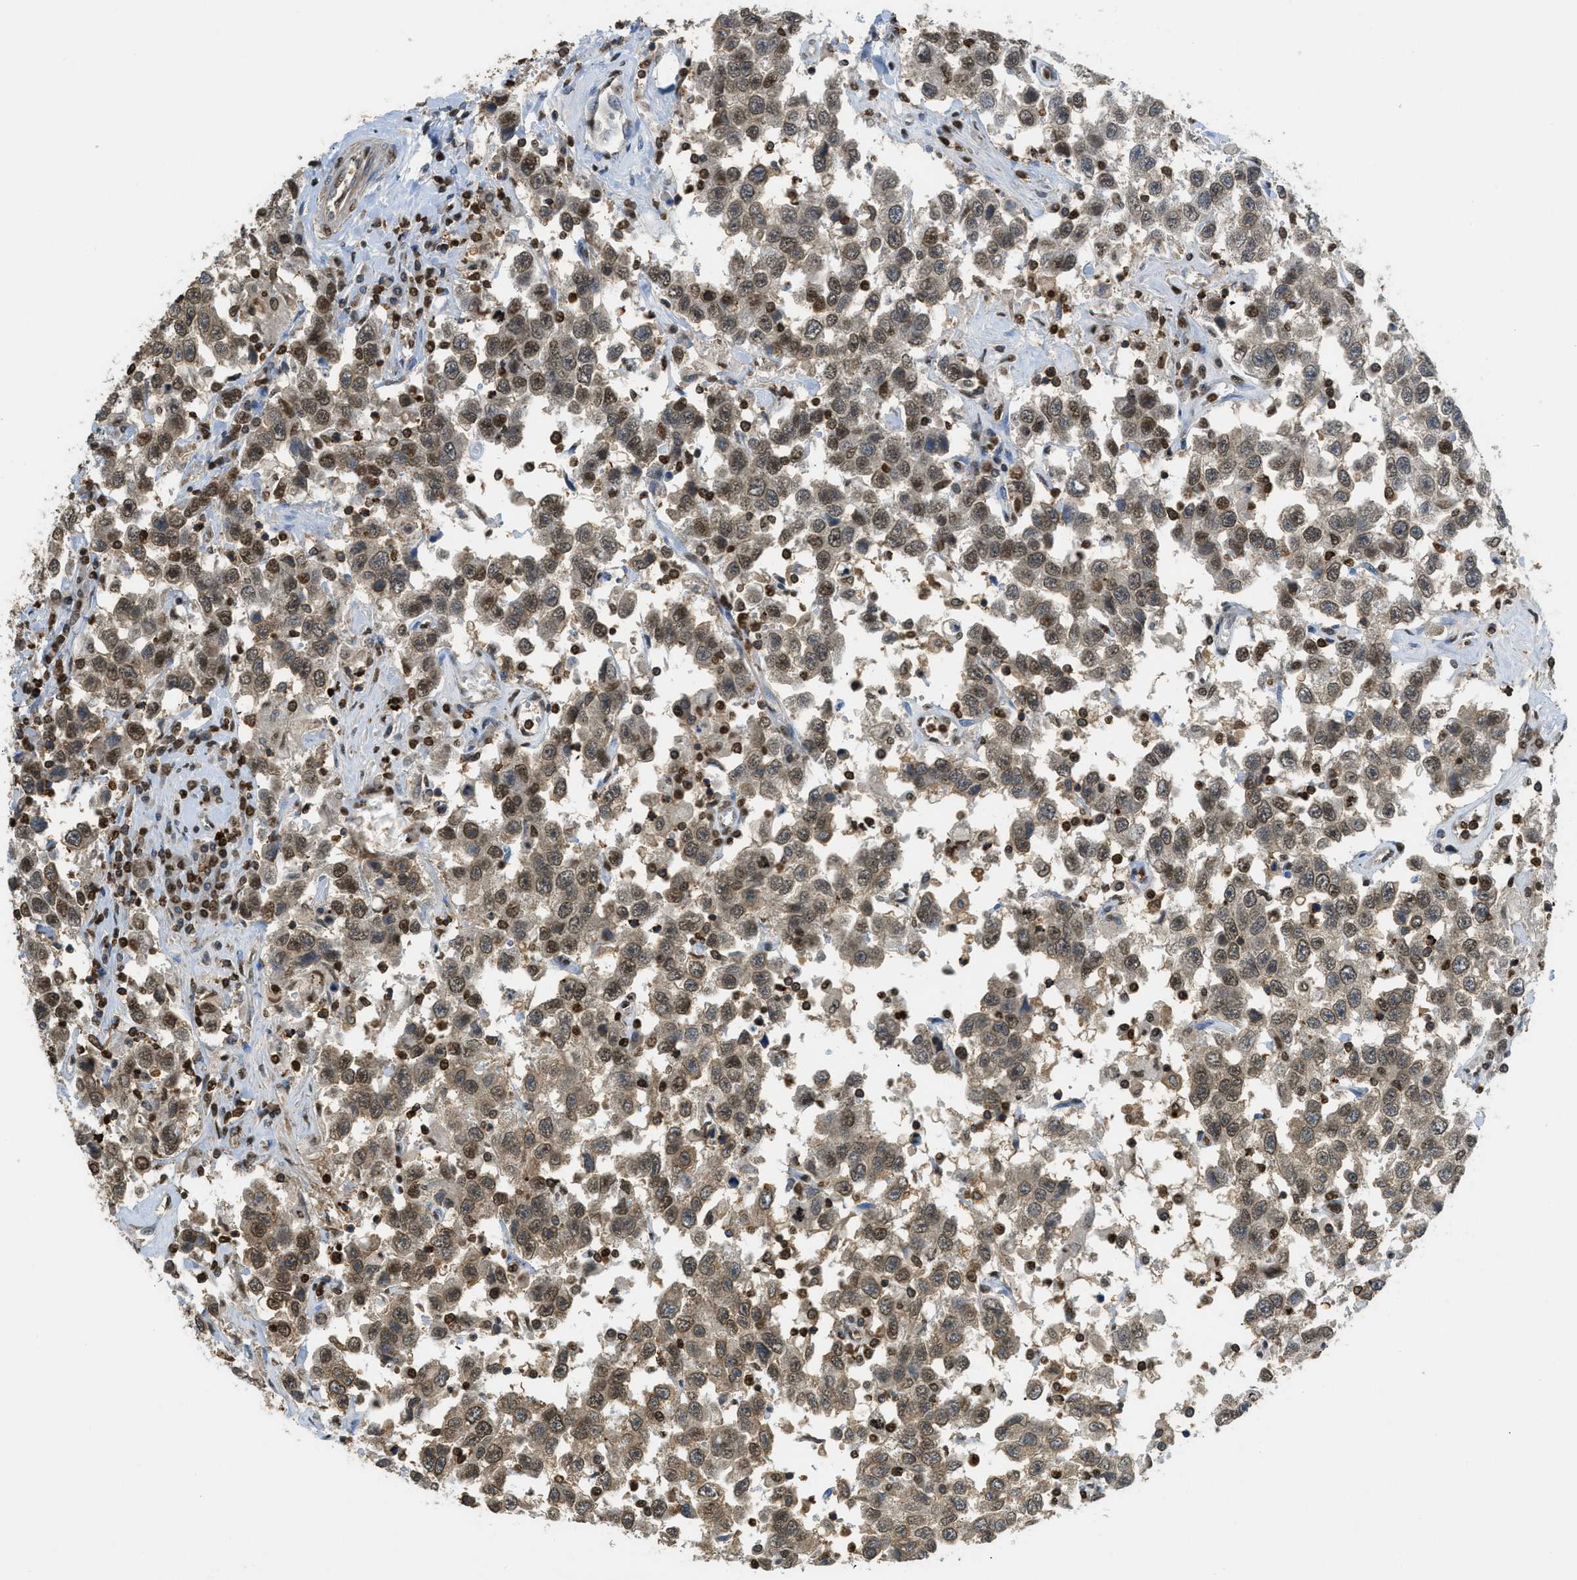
{"staining": {"intensity": "weak", "quantity": ">75%", "location": "nuclear"}, "tissue": "testis cancer", "cell_type": "Tumor cells", "image_type": "cancer", "snomed": [{"axis": "morphology", "description": "Seminoma, NOS"}, {"axis": "topography", "description": "Testis"}], "caption": "Testis cancer (seminoma) stained with a protein marker exhibits weak staining in tumor cells.", "gene": "NR5A2", "patient": {"sex": "male", "age": 41}}